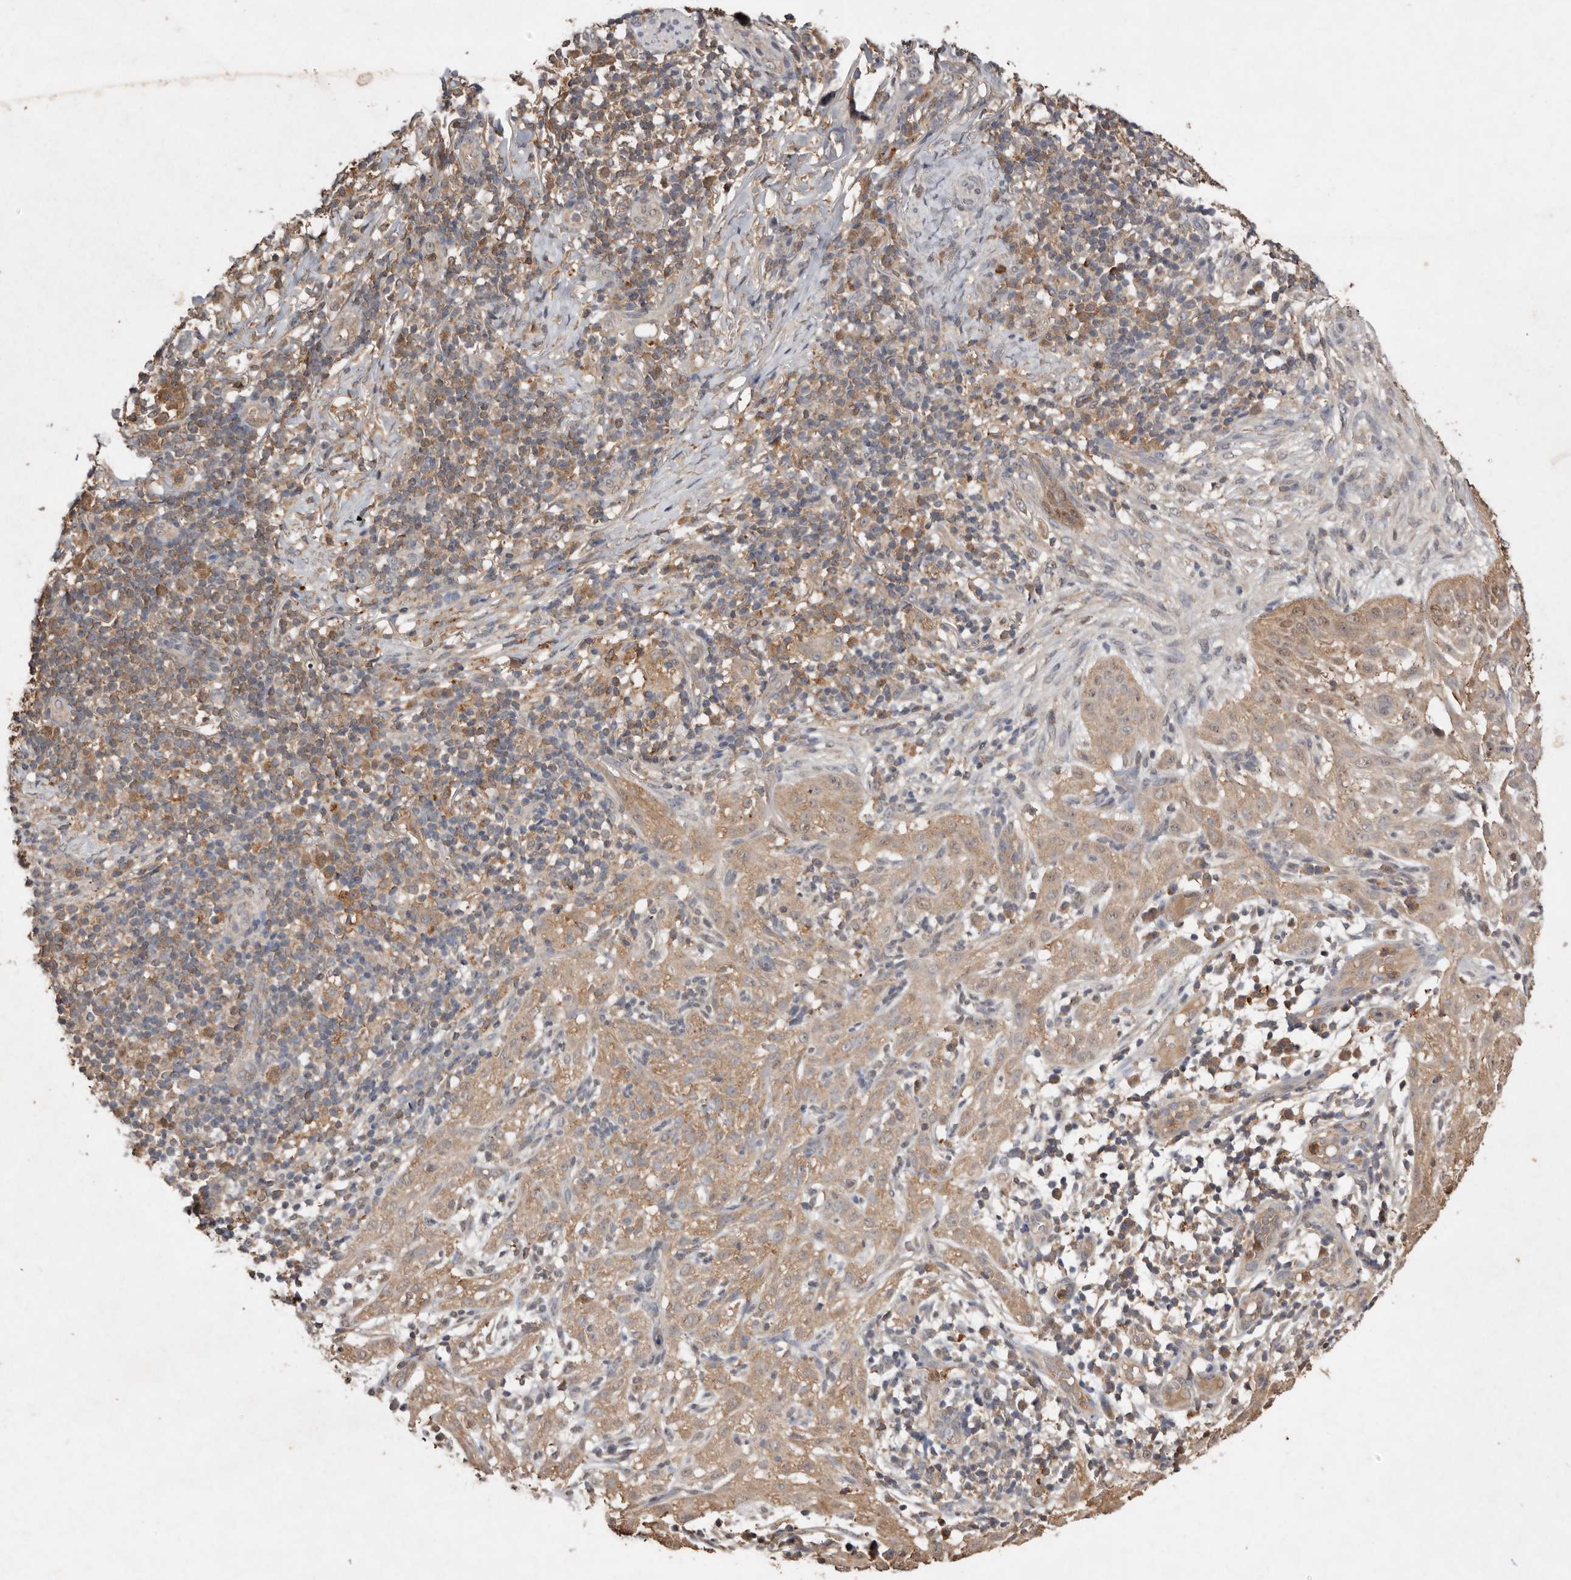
{"staining": {"intensity": "moderate", "quantity": ">75%", "location": "cytoplasmic/membranous"}, "tissue": "skin cancer", "cell_type": "Tumor cells", "image_type": "cancer", "snomed": [{"axis": "morphology", "description": "Basal cell carcinoma"}, {"axis": "topography", "description": "Skin"}], "caption": "Moderate cytoplasmic/membranous positivity is seen in approximately >75% of tumor cells in skin cancer. The staining was performed using DAB (3,3'-diaminobenzidine), with brown indicating positive protein expression. Nuclei are stained blue with hematoxylin.", "gene": "EDEM1", "patient": {"sex": "female", "age": 64}}